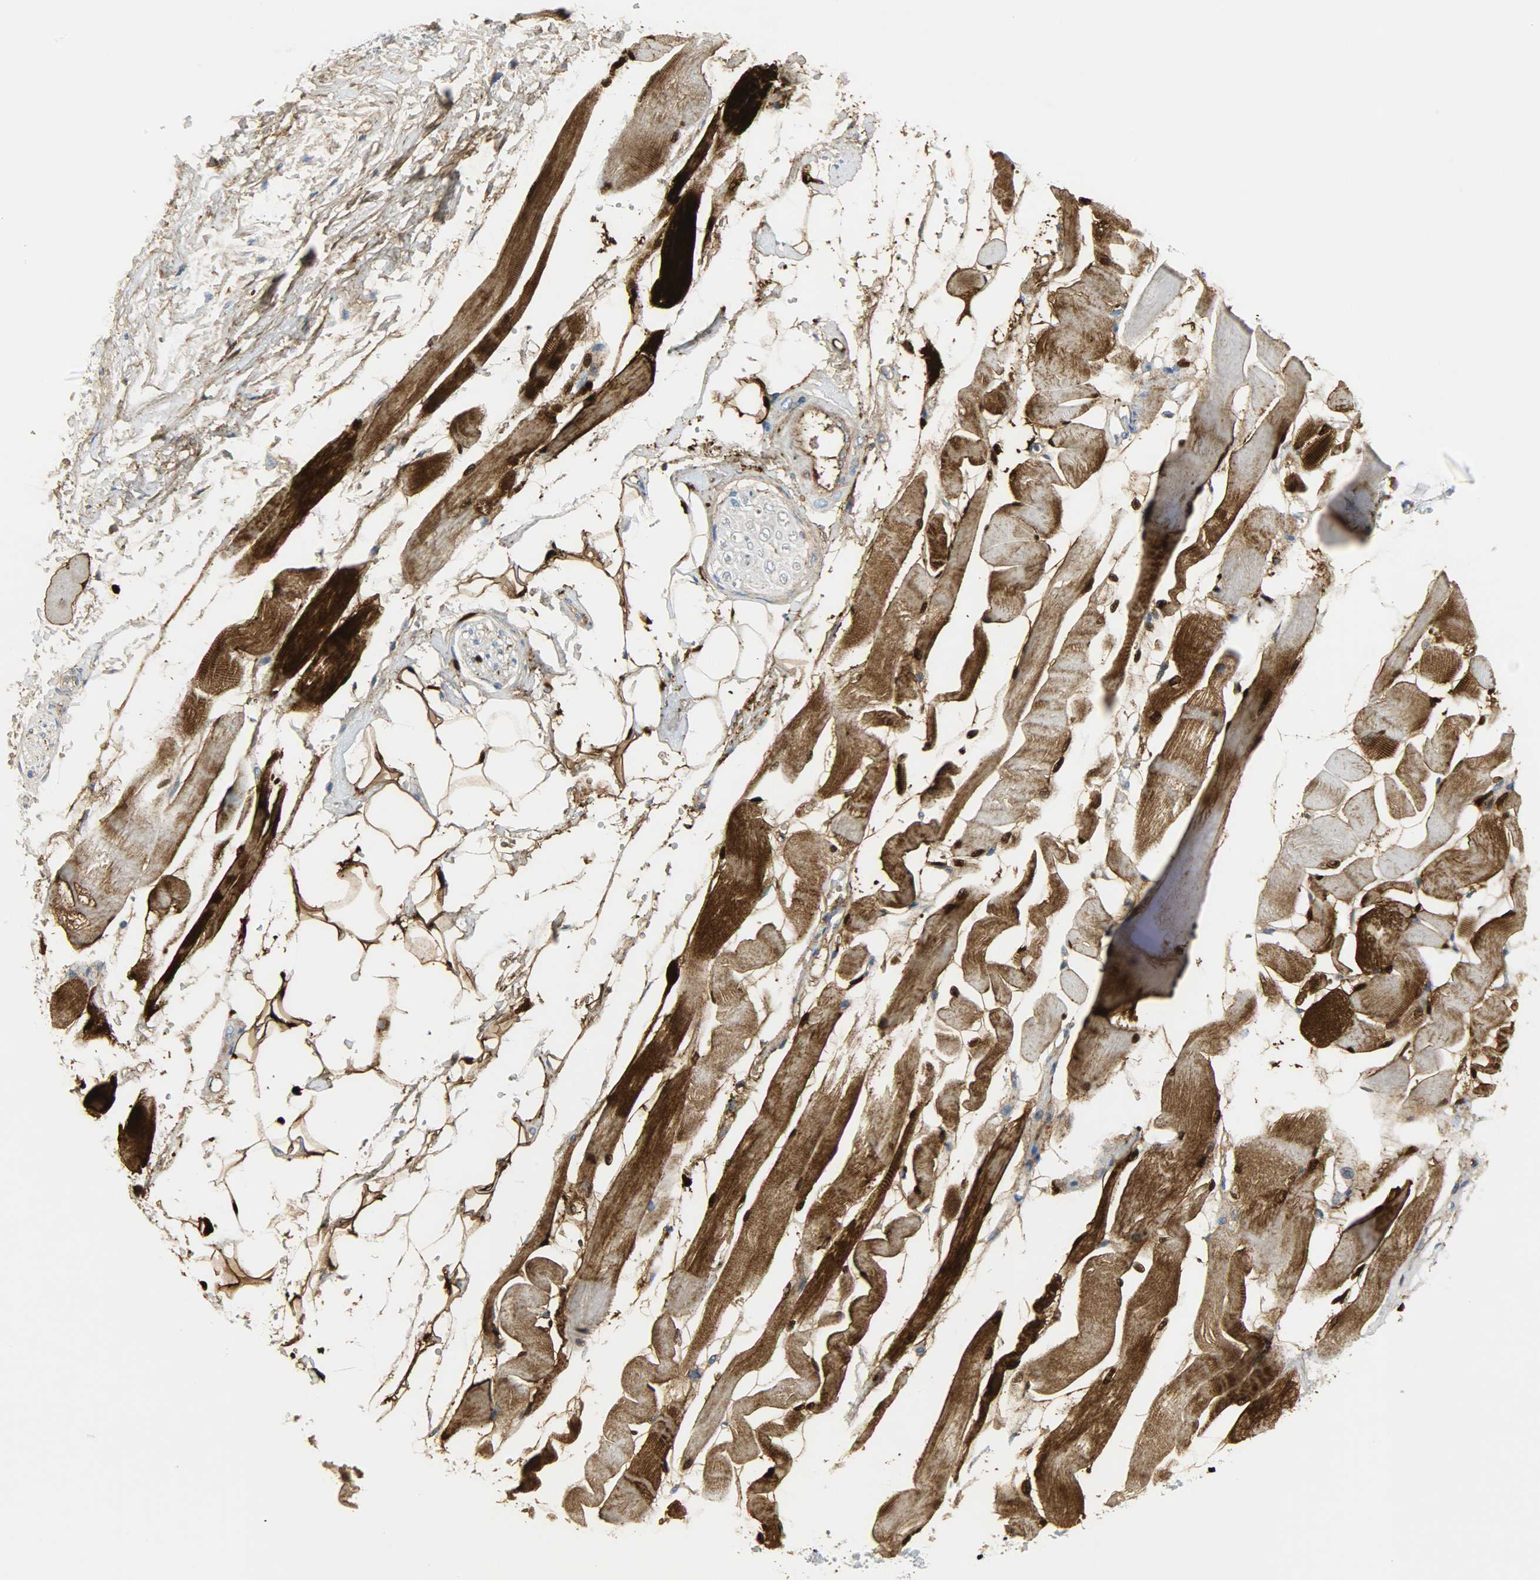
{"staining": {"intensity": "strong", "quantity": ">75%", "location": "cytoplasmic/membranous"}, "tissue": "skeletal muscle", "cell_type": "Myocytes", "image_type": "normal", "snomed": [{"axis": "morphology", "description": "Normal tissue, NOS"}, {"axis": "topography", "description": "Skeletal muscle"}, {"axis": "topography", "description": "Peripheral nerve tissue"}], "caption": "This image demonstrates immunohistochemistry (IHC) staining of unremarkable human skeletal muscle, with high strong cytoplasmic/membranous expression in about >75% of myocytes.", "gene": "CA3", "patient": {"sex": "female", "age": 84}}